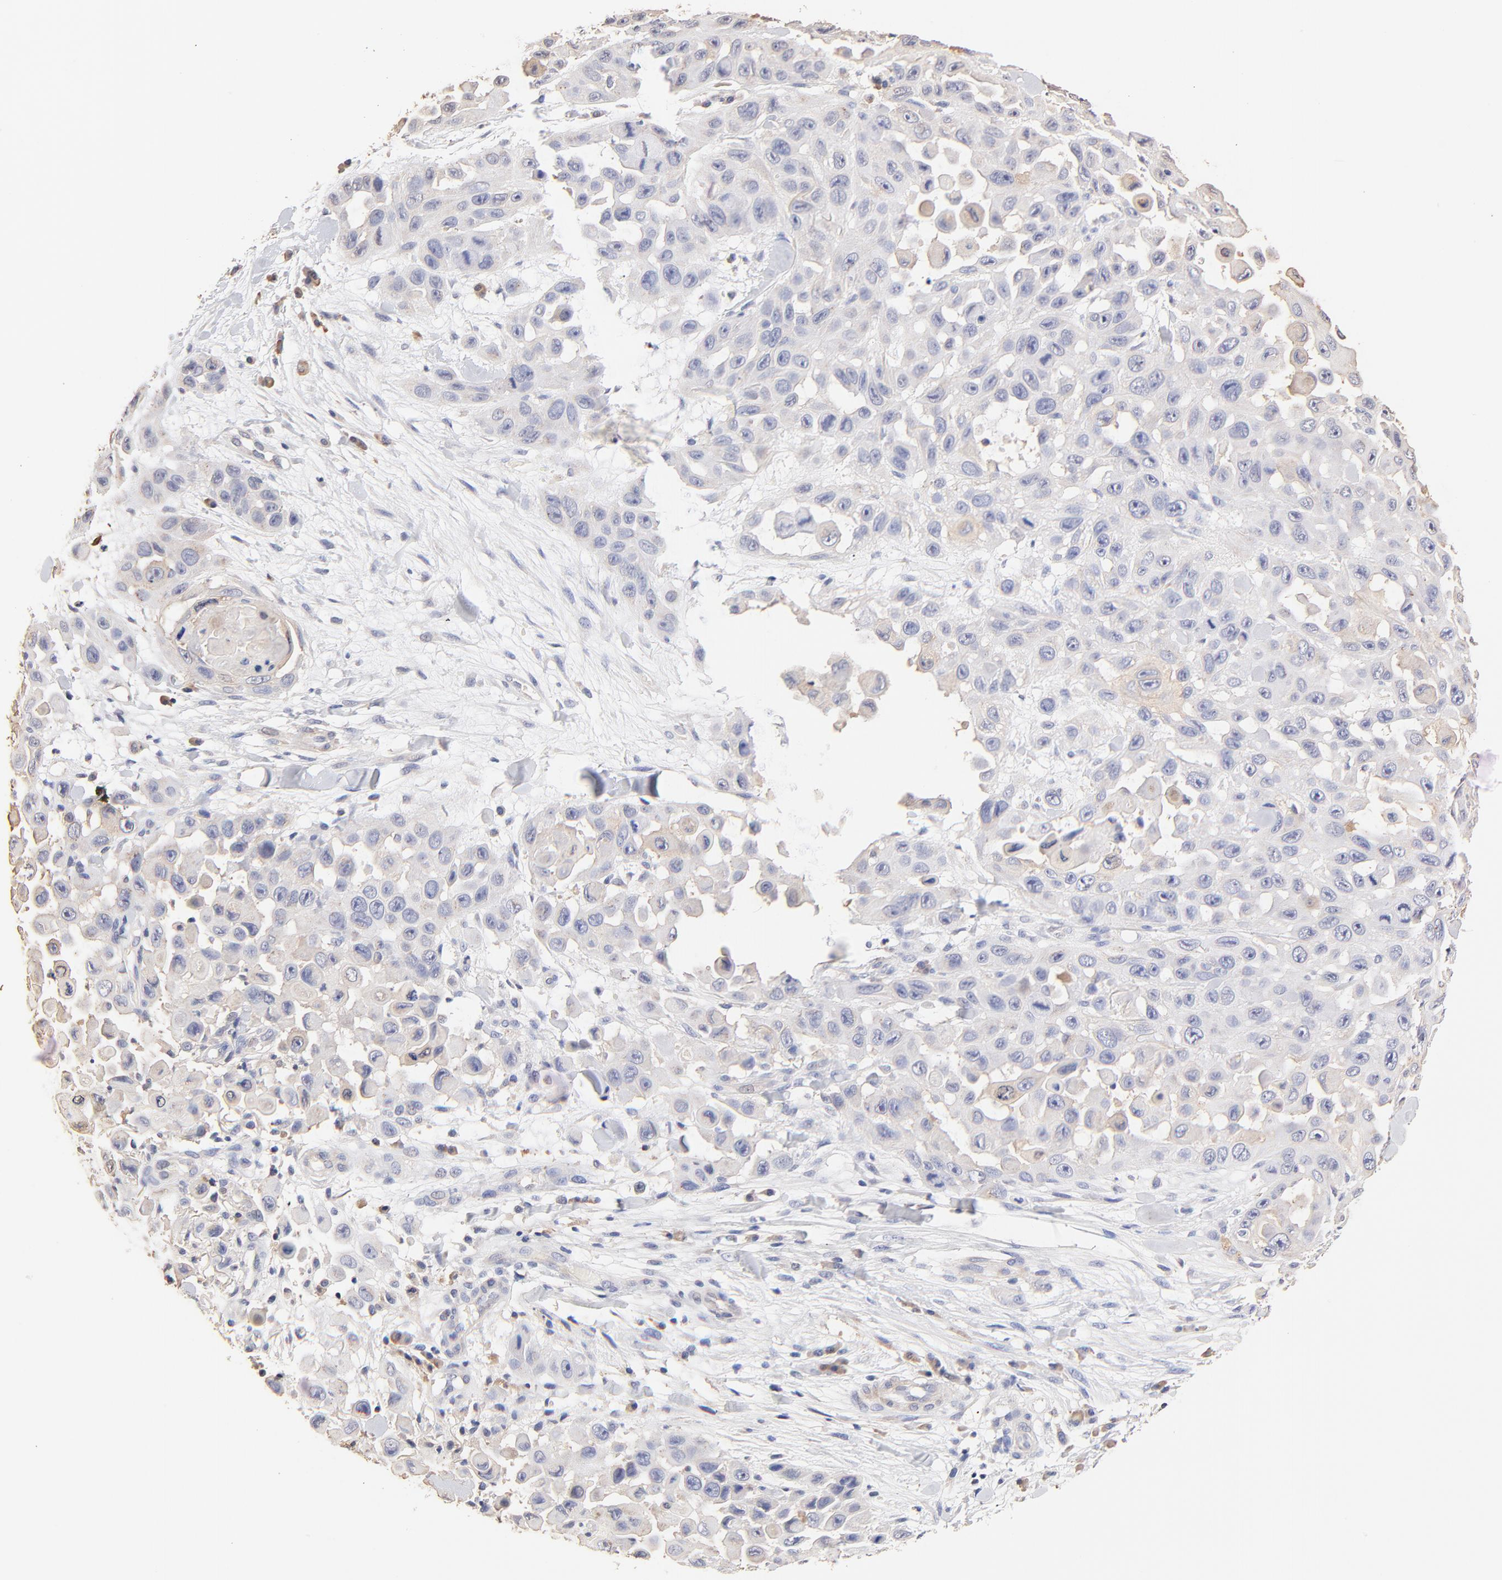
{"staining": {"intensity": "weak", "quantity": "<25%", "location": "cytoplasmic/membranous"}, "tissue": "skin cancer", "cell_type": "Tumor cells", "image_type": "cancer", "snomed": [{"axis": "morphology", "description": "Squamous cell carcinoma, NOS"}, {"axis": "topography", "description": "Skin"}], "caption": "IHC photomicrograph of human skin cancer stained for a protein (brown), which demonstrates no staining in tumor cells.", "gene": "TWNK", "patient": {"sex": "male", "age": 81}}